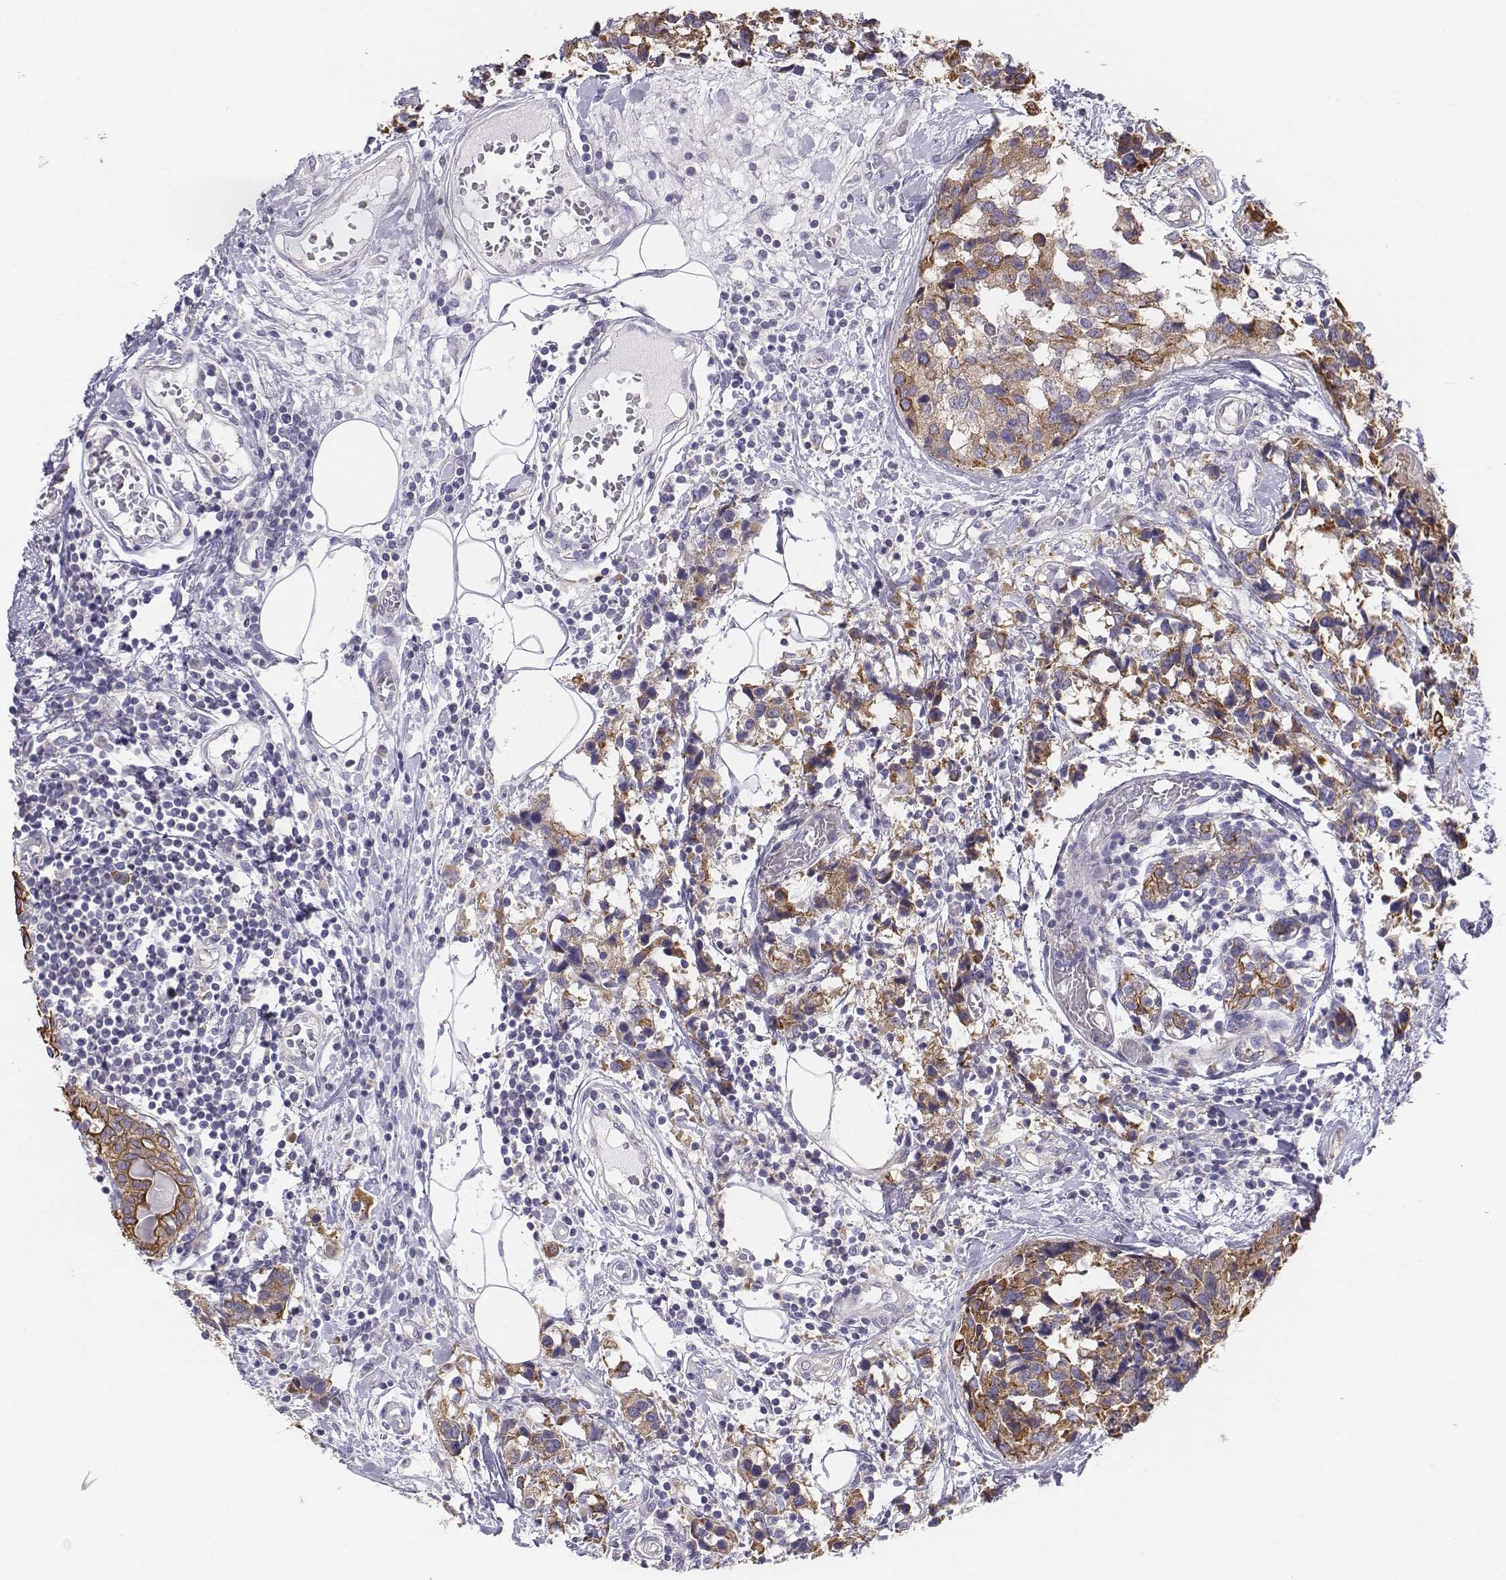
{"staining": {"intensity": "moderate", "quantity": ">75%", "location": "cytoplasmic/membranous"}, "tissue": "breast cancer", "cell_type": "Tumor cells", "image_type": "cancer", "snomed": [{"axis": "morphology", "description": "Lobular carcinoma"}, {"axis": "topography", "description": "Breast"}], "caption": "A micrograph of breast lobular carcinoma stained for a protein reveals moderate cytoplasmic/membranous brown staining in tumor cells.", "gene": "CHST14", "patient": {"sex": "female", "age": 59}}